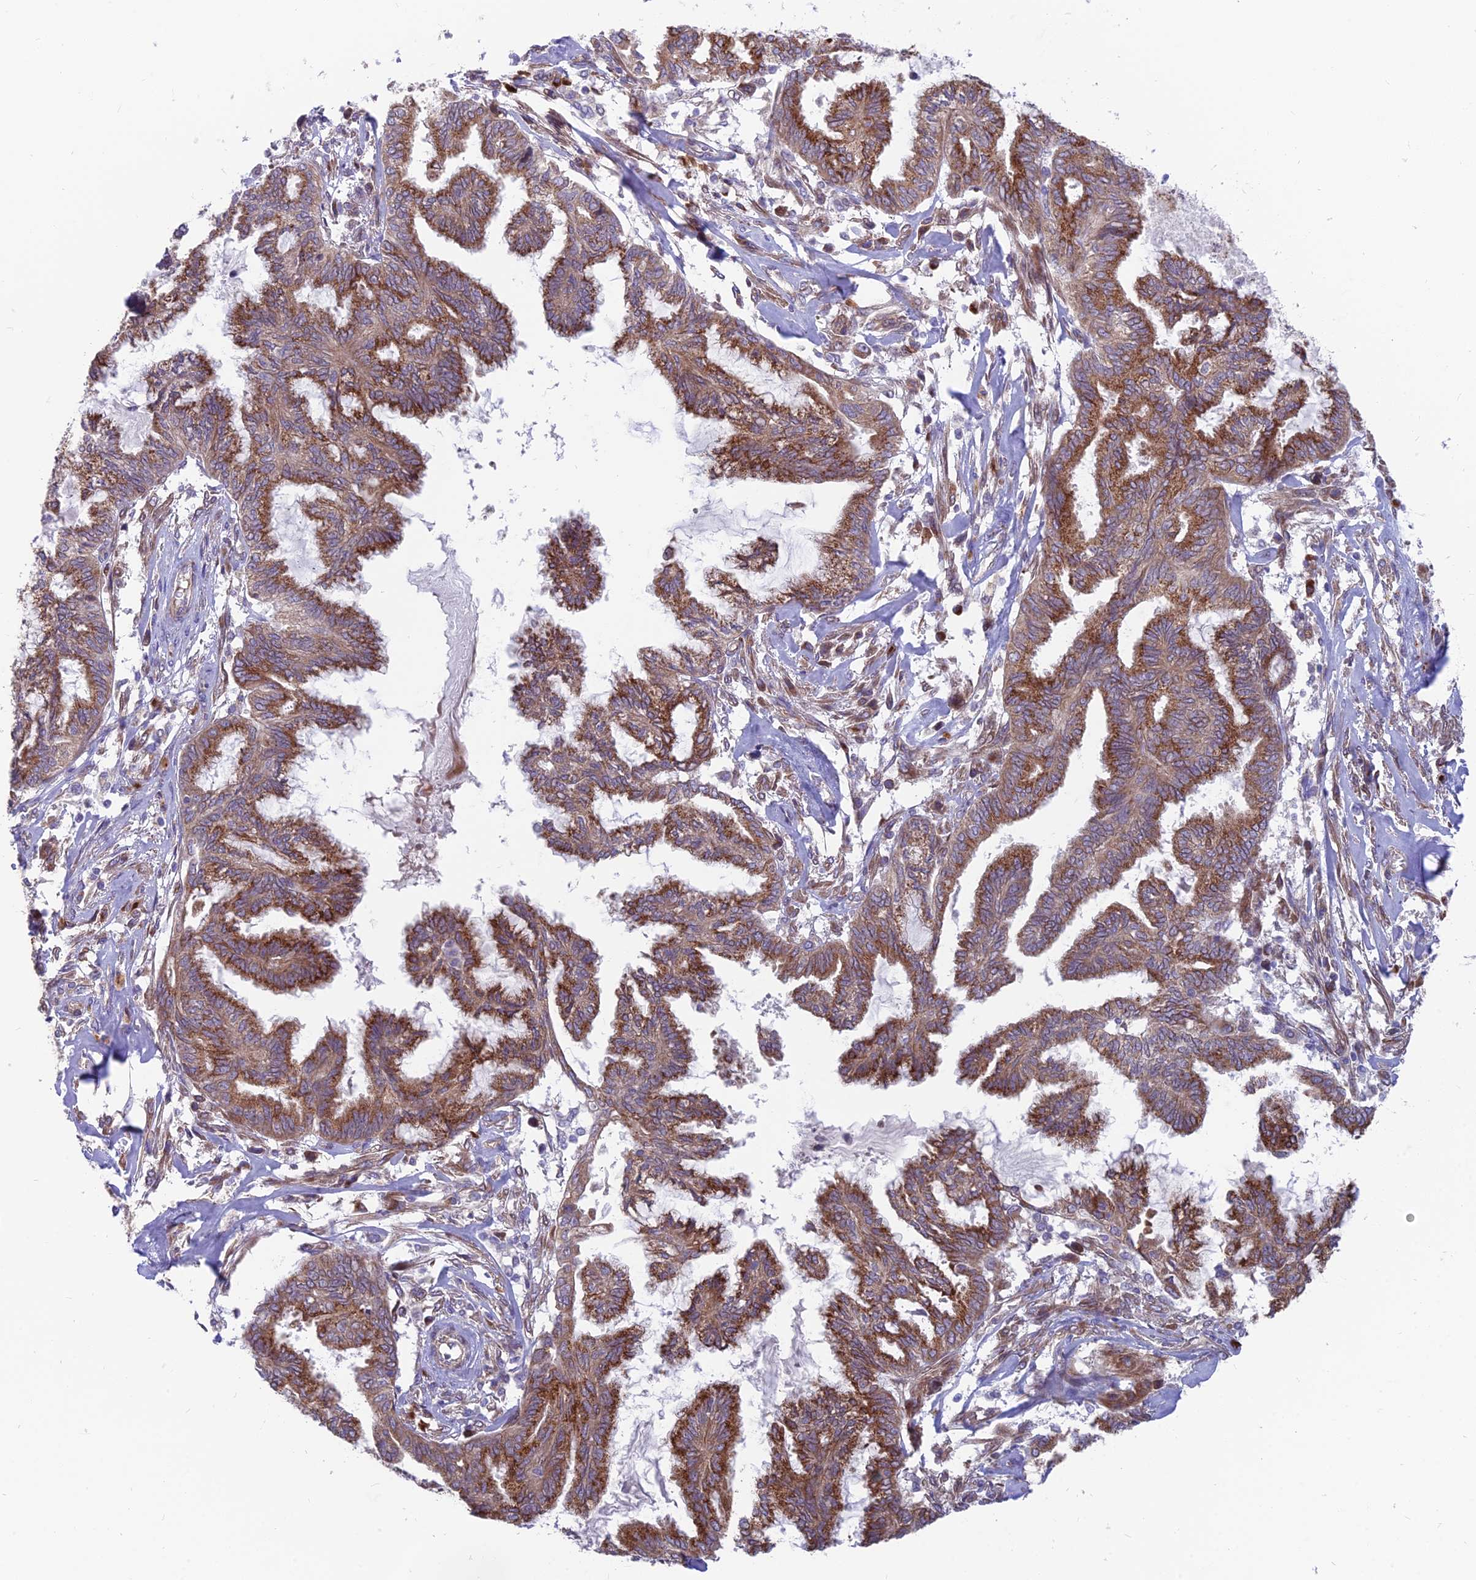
{"staining": {"intensity": "strong", "quantity": ">75%", "location": "cytoplasmic/membranous"}, "tissue": "endometrial cancer", "cell_type": "Tumor cells", "image_type": "cancer", "snomed": [{"axis": "morphology", "description": "Adenocarcinoma, NOS"}, {"axis": "topography", "description": "Endometrium"}], "caption": "Immunohistochemical staining of endometrial cancer (adenocarcinoma) displays high levels of strong cytoplasmic/membranous positivity in about >75% of tumor cells.", "gene": "TBC1D20", "patient": {"sex": "female", "age": 86}}